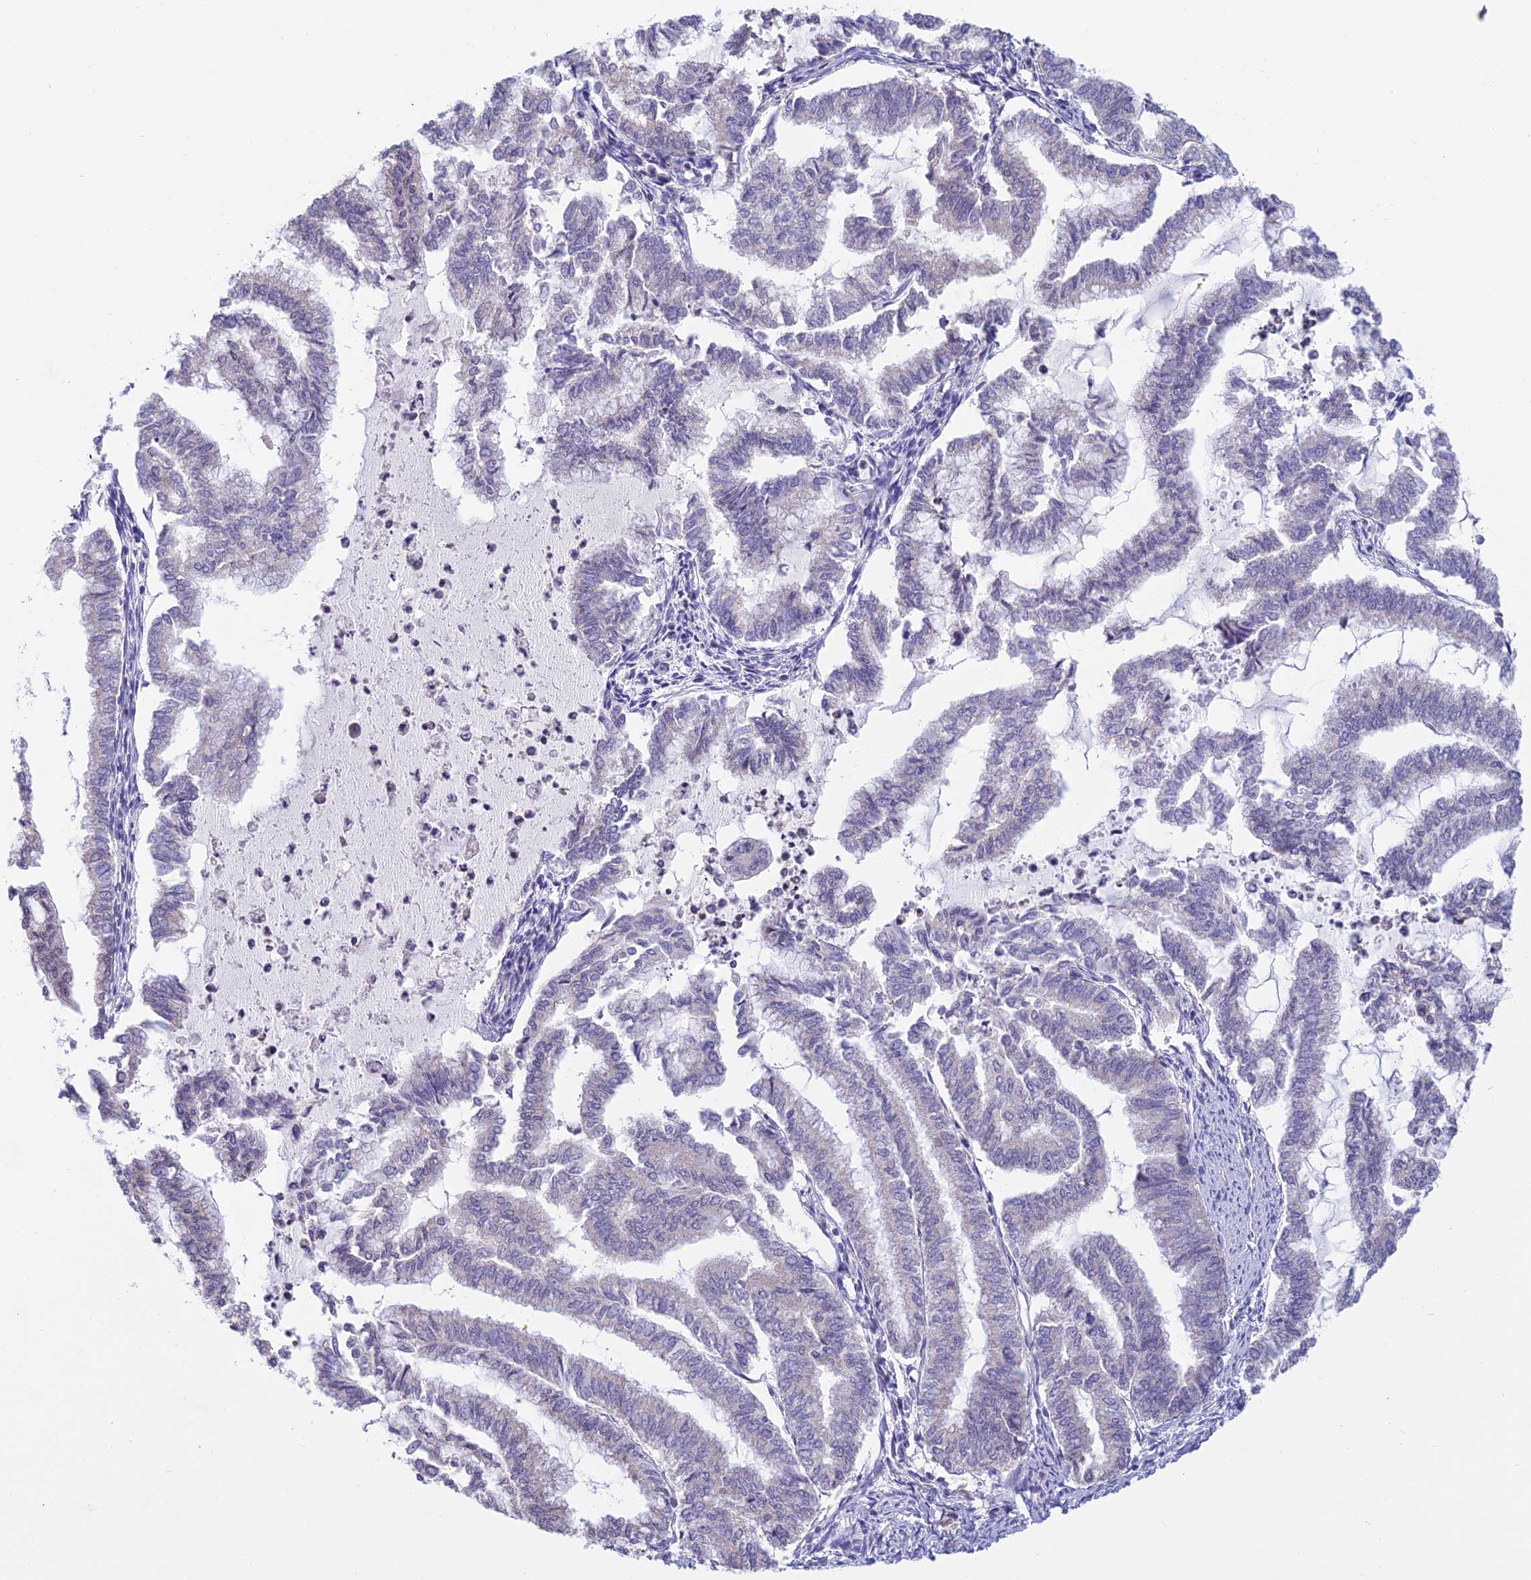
{"staining": {"intensity": "negative", "quantity": "none", "location": "none"}, "tissue": "endometrial cancer", "cell_type": "Tumor cells", "image_type": "cancer", "snomed": [{"axis": "morphology", "description": "Adenocarcinoma, NOS"}, {"axis": "topography", "description": "Endometrium"}], "caption": "A histopathology image of adenocarcinoma (endometrial) stained for a protein shows no brown staining in tumor cells.", "gene": "CFAP206", "patient": {"sex": "female", "age": 79}}